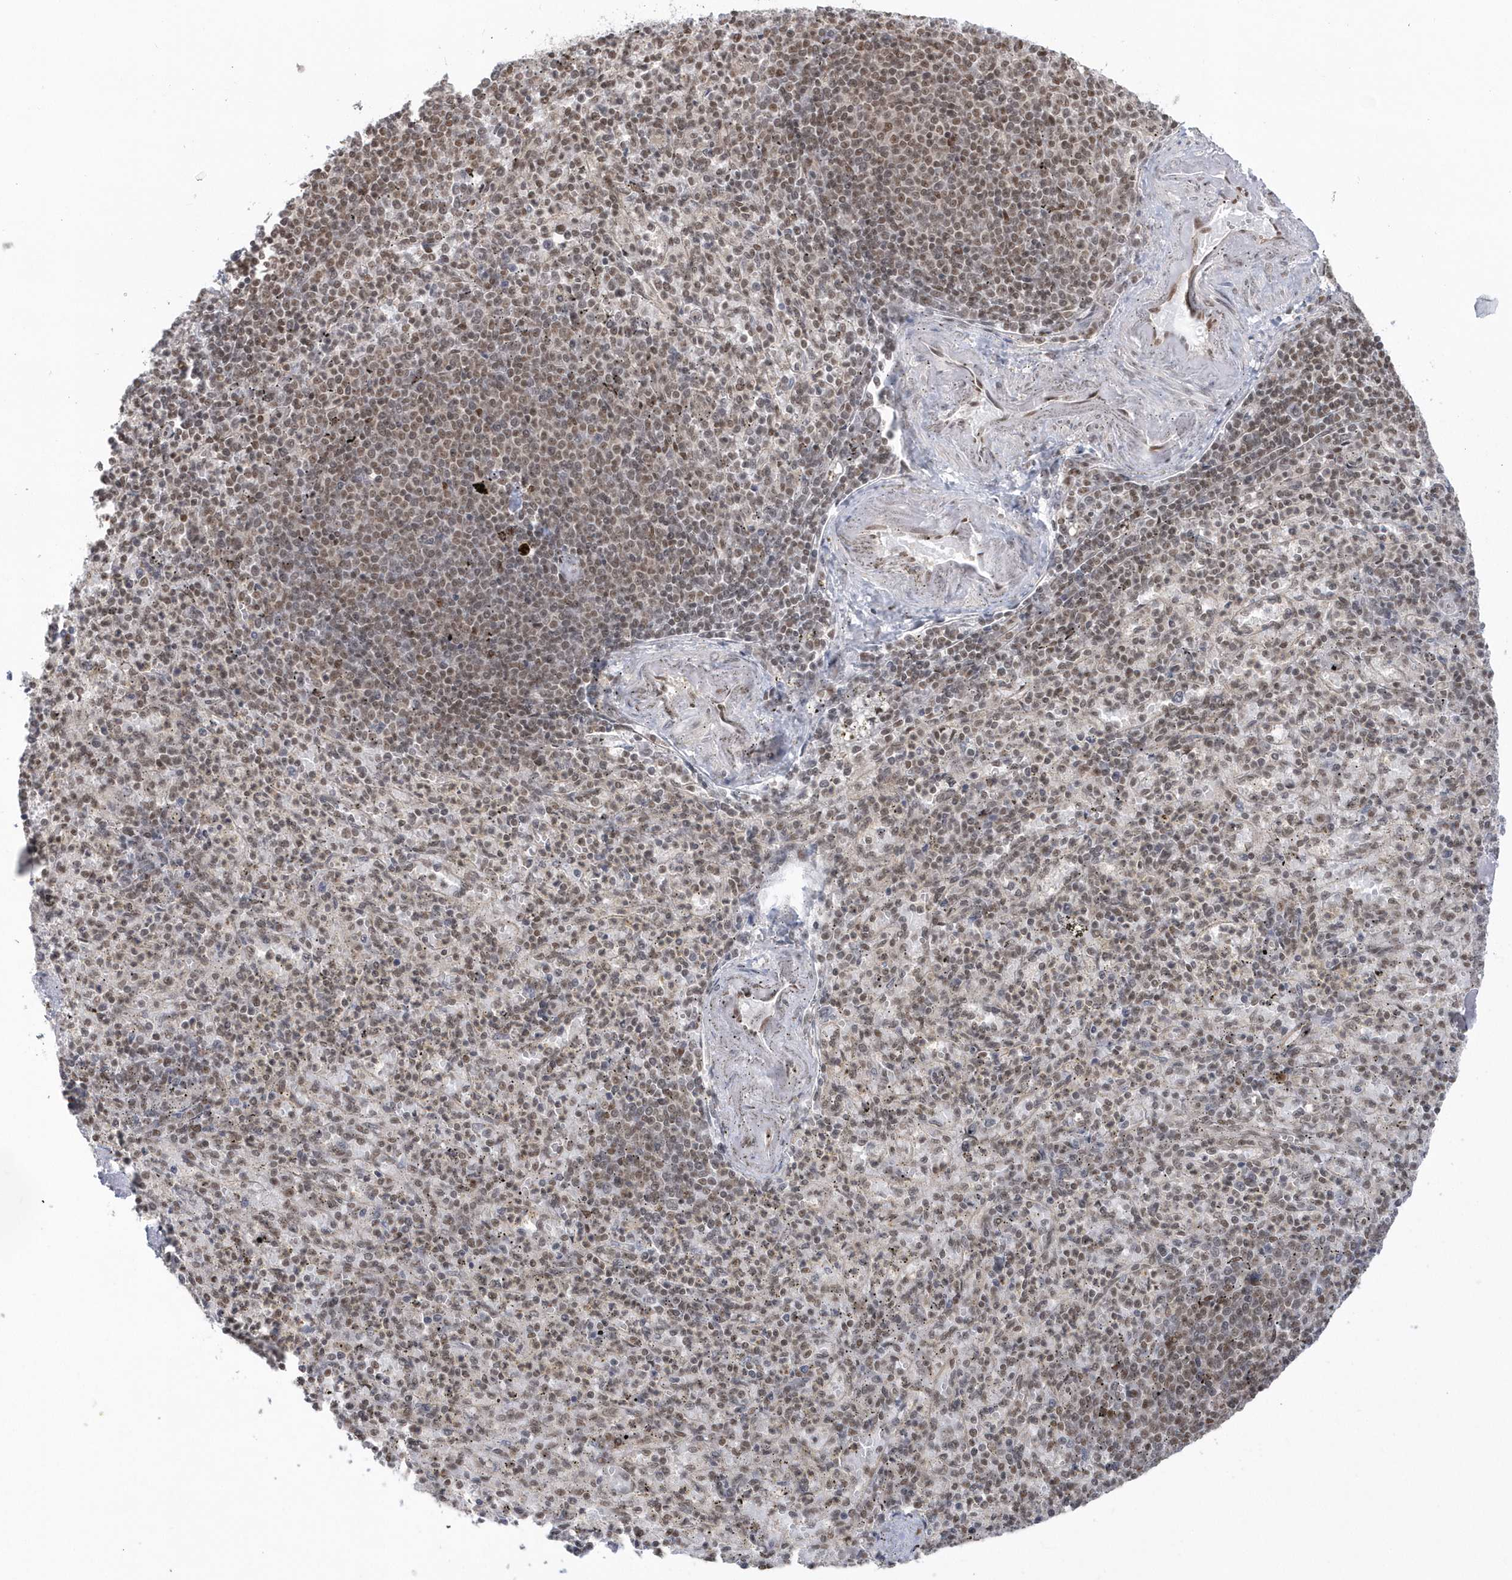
{"staining": {"intensity": "moderate", "quantity": ">75%", "location": "nuclear"}, "tissue": "spleen", "cell_type": "Cells in red pulp", "image_type": "normal", "snomed": [{"axis": "morphology", "description": "Normal tissue, NOS"}, {"axis": "topography", "description": "Spleen"}], "caption": "High-power microscopy captured an immunohistochemistry histopathology image of benign spleen, revealing moderate nuclear positivity in about >75% of cells in red pulp.", "gene": "SEPHS1", "patient": {"sex": "female", "age": 74}}